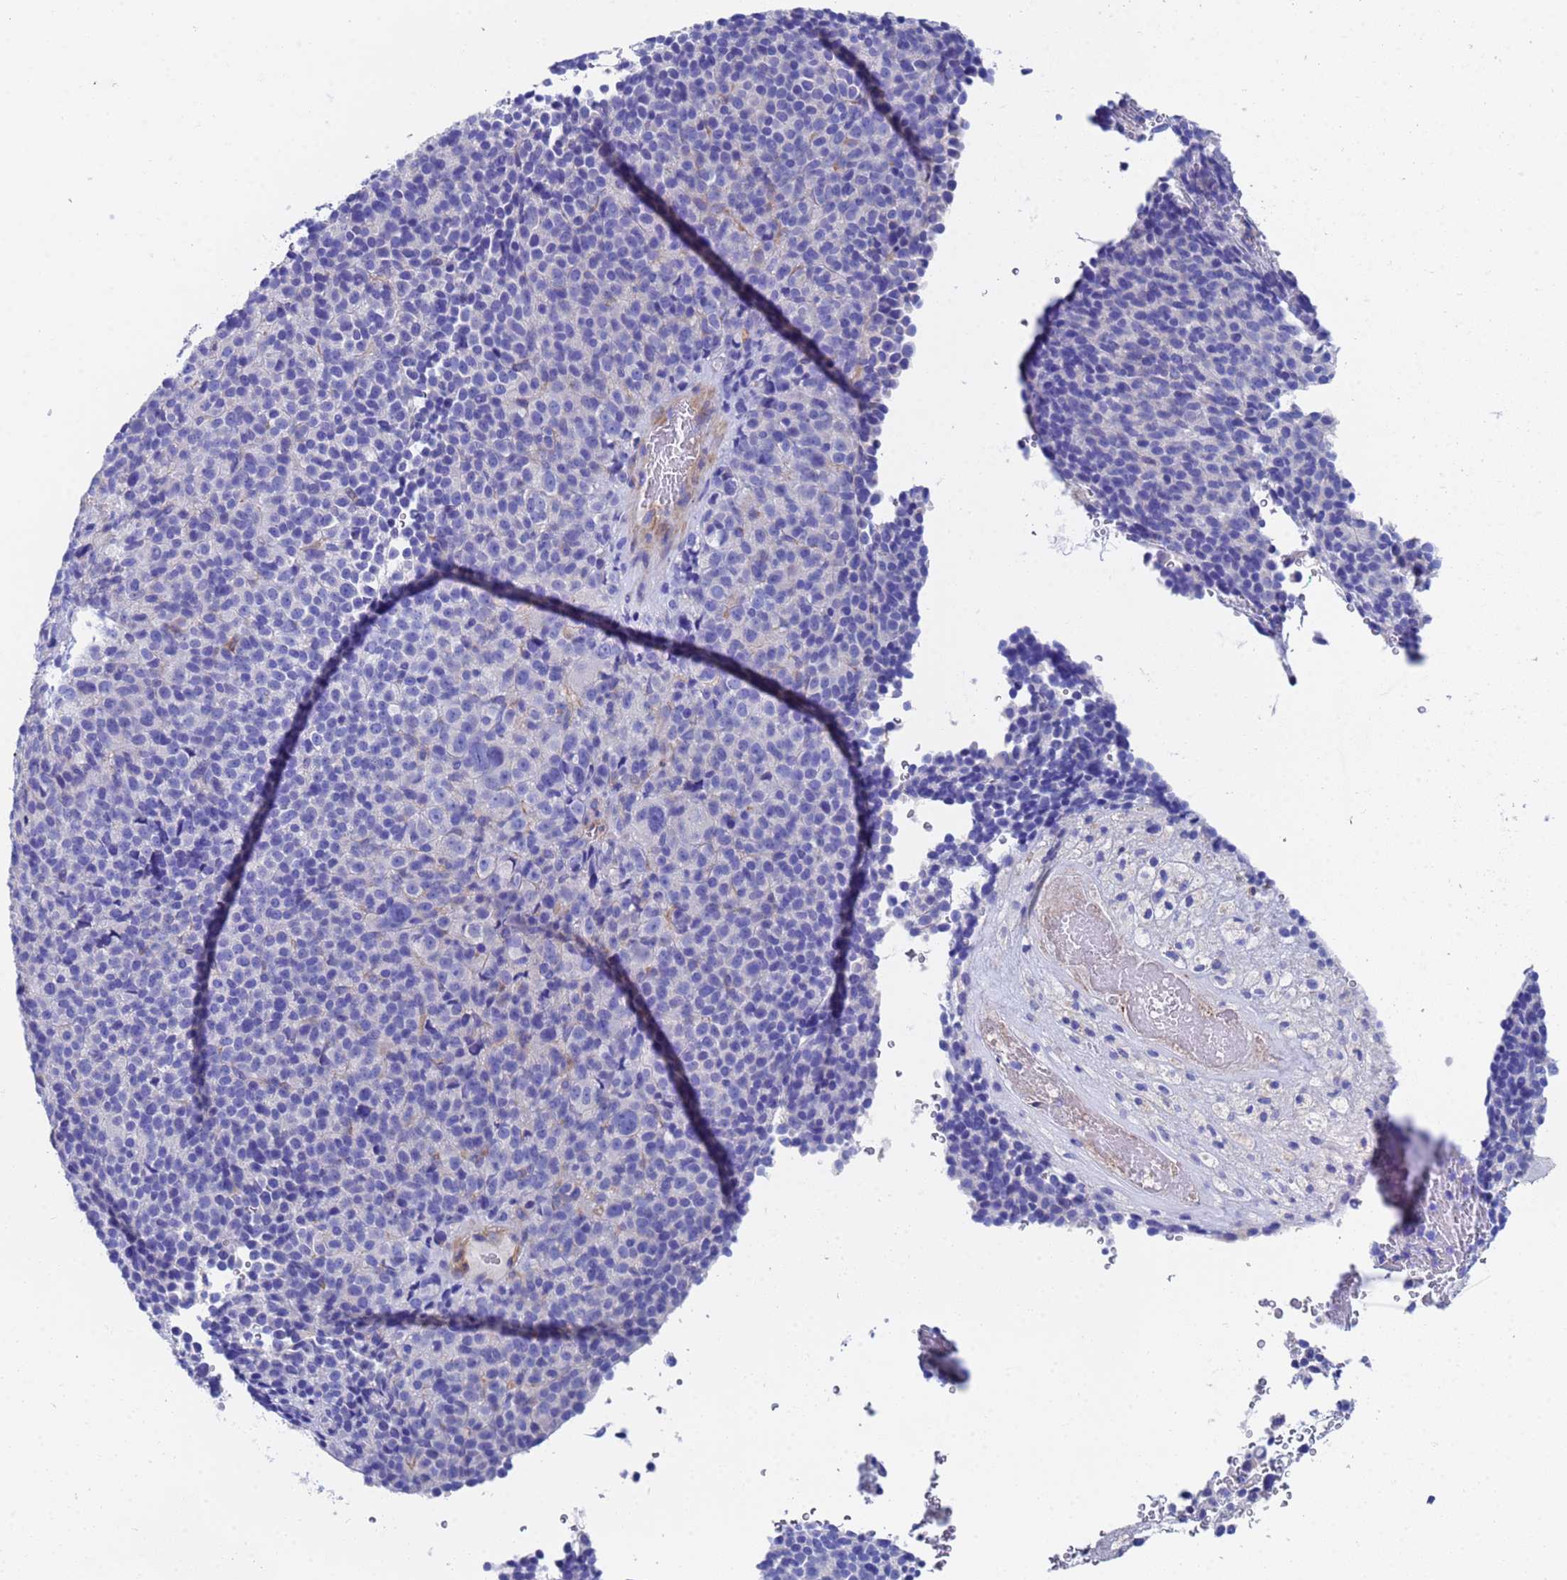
{"staining": {"intensity": "negative", "quantity": "none", "location": "none"}, "tissue": "melanoma", "cell_type": "Tumor cells", "image_type": "cancer", "snomed": [{"axis": "morphology", "description": "Malignant melanoma, Metastatic site"}, {"axis": "topography", "description": "Brain"}], "caption": "The IHC image has no significant staining in tumor cells of melanoma tissue.", "gene": "CST4", "patient": {"sex": "female", "age": 56}}